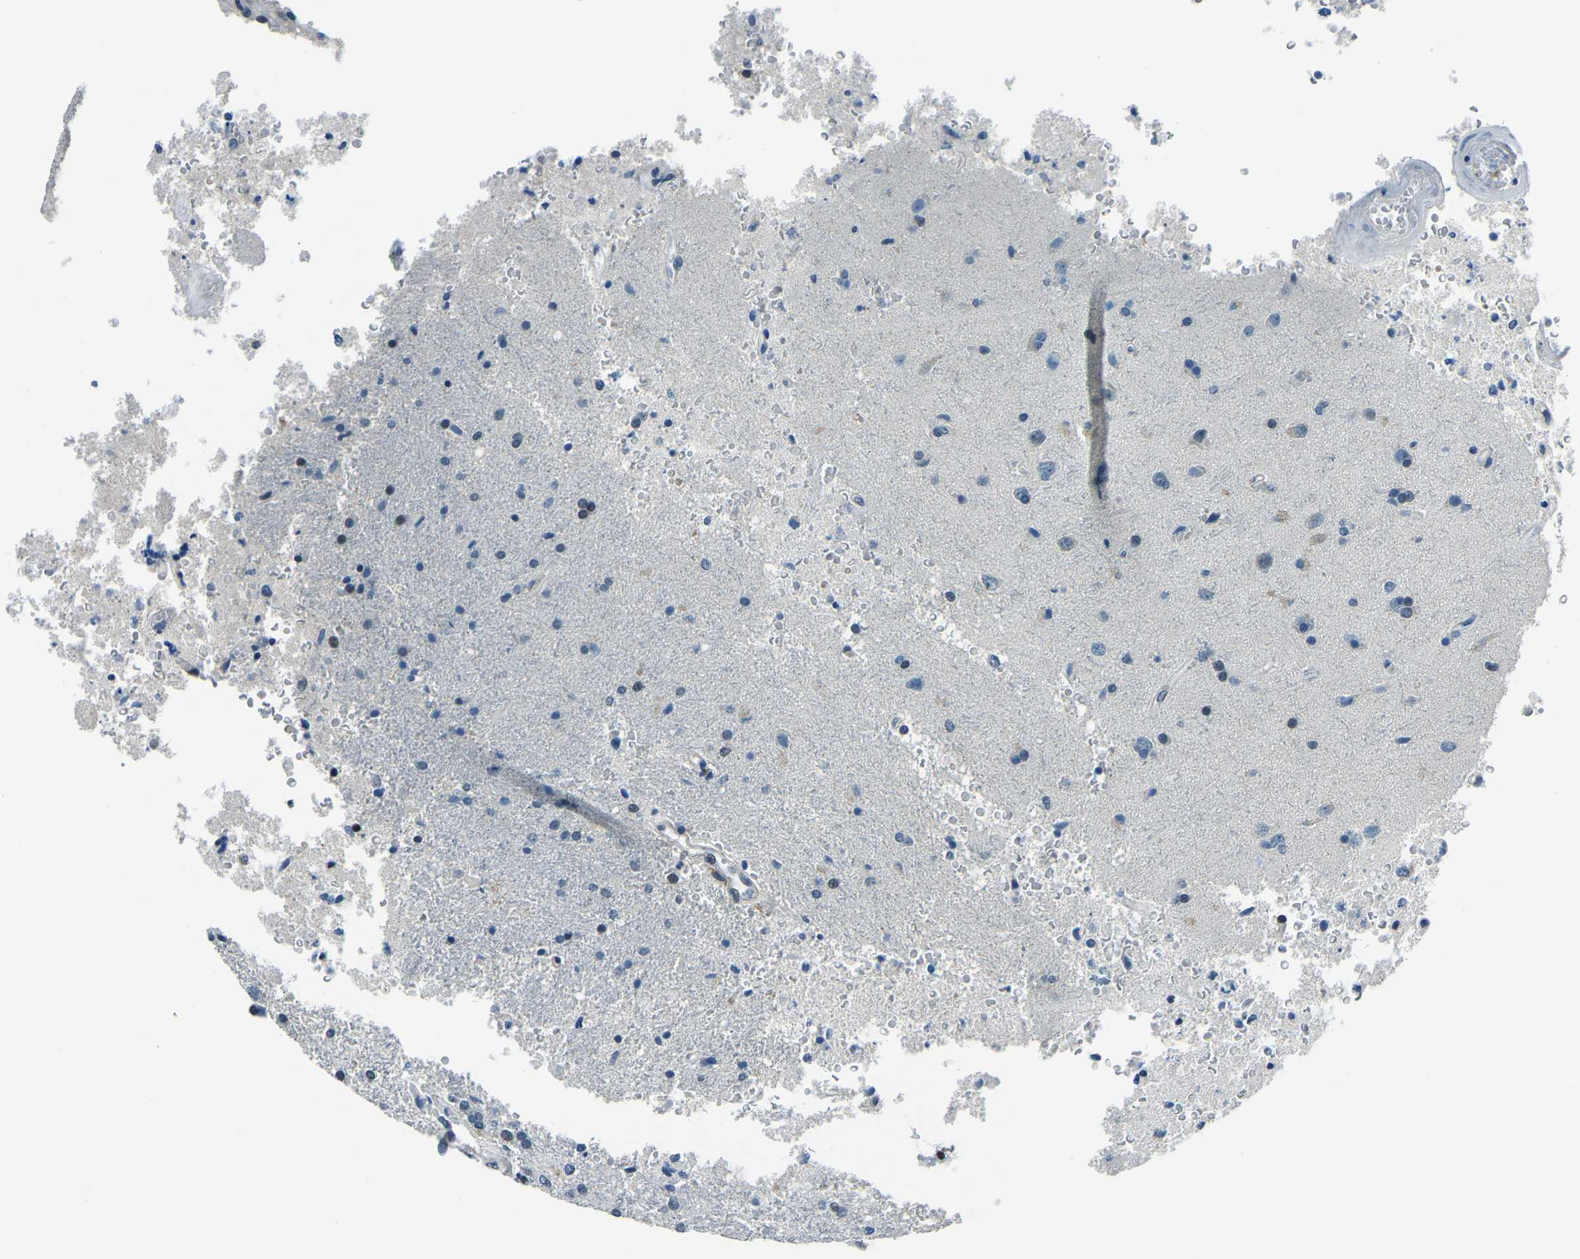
{"staining": {"intensity": "negative", "quantity": "none", "location": "none"}, "tissue": "glioma", "cell_type": "Tumor cells", "image_type": "cancer", "snomed": [{"axis": "morphology", "description": "Normal tissue, NOS"}, {"axis": "morphology", "description": "Glioma, malignant, High grade"}, {"axis": "topography", "description": "Cerebral cortex"}], "caption": "Immunohistochemistry (IHC) micrograph of neoplastic tissue: human glioma stained with DAB reveals no significant protein expression in tumor cells.", "gene": "PRCC", "patient": {"sex": "male", "age": 77}}